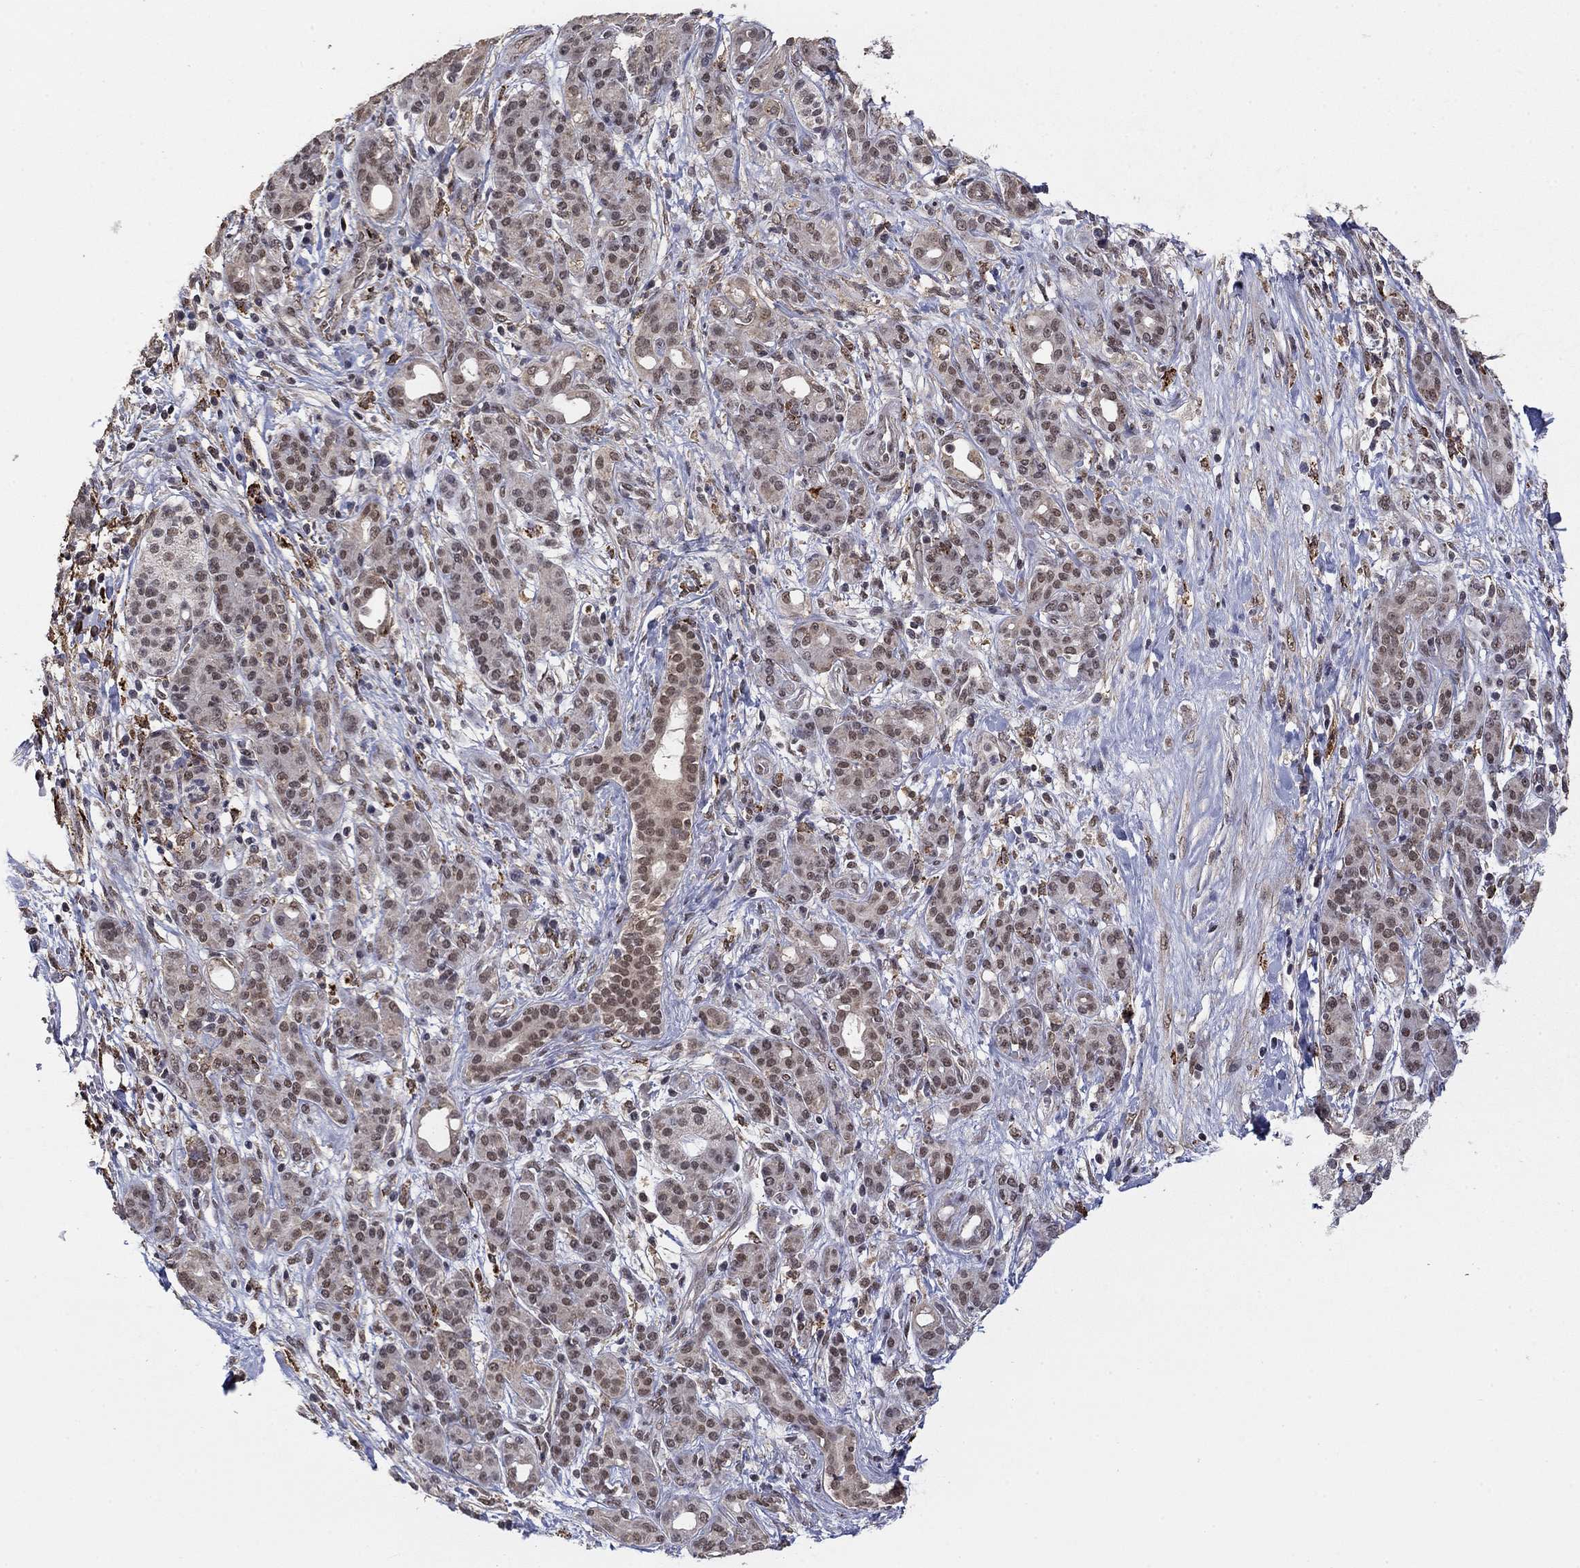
{"staining": {"intensity": "moderate", "quantity": "<25%", "location": "nuclear"}, "tissue": "pancreatic cancer", "cell_type": "Tumor cells", "image_type": "cancer", "snomed": [{"axis": "morphology", "description": "Adenocarcinoma, NOS"}, {"axis": "topography", "description": "Pancreas"}], "caption": "Immunohistochemistry histopathology image of neoplastic tissue: human pancreatic adenocarcinoma stained using immunohistochemistry shows low levels of moderate protein expression localized specifically in the nuclear of tumor cells, appearing as a nuclear brown color.", "gene": "GRIA3", "patient": {"sex": "male", "age": 44}}